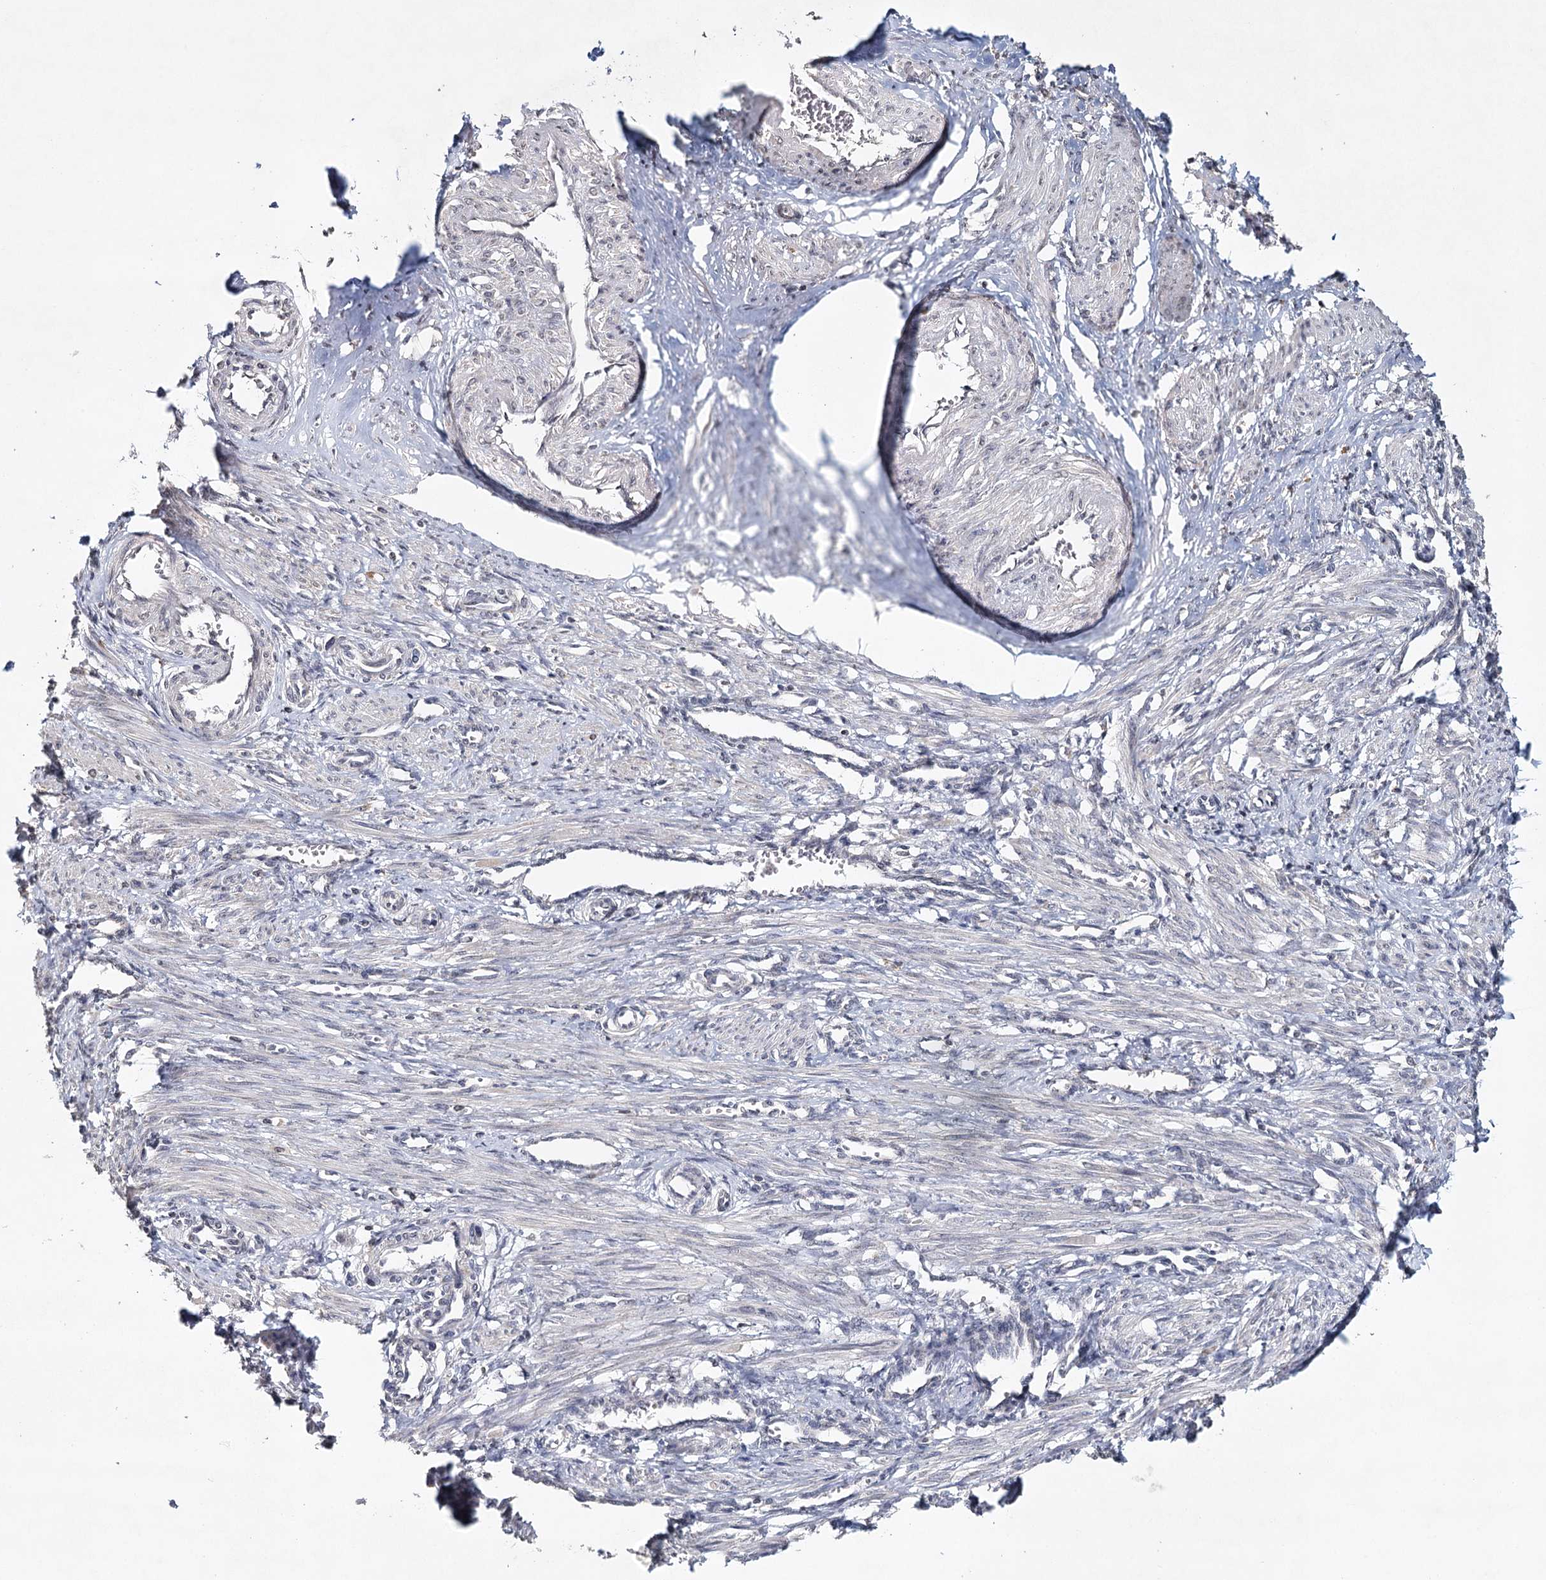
{"staining": {"intensity": "negative", "quantity": "none", "location": "none"}, "tissue": "smooth muscle", "cell_type": "Smooth muscle cells", "image_type": "normal", "snomed": [{"axis": "morphology", "description": "Normal tissue, NOS"}, {"axis": "topography", "description": "Endometrium"}], "caption": "High power microscopy photomicrograph of an IHC histopathology image of benign smooth muscle, revealing no significant expression in smooth muscle cells.", "gene": "ICOS", "patient": {"sex": "female", "age": 33}}